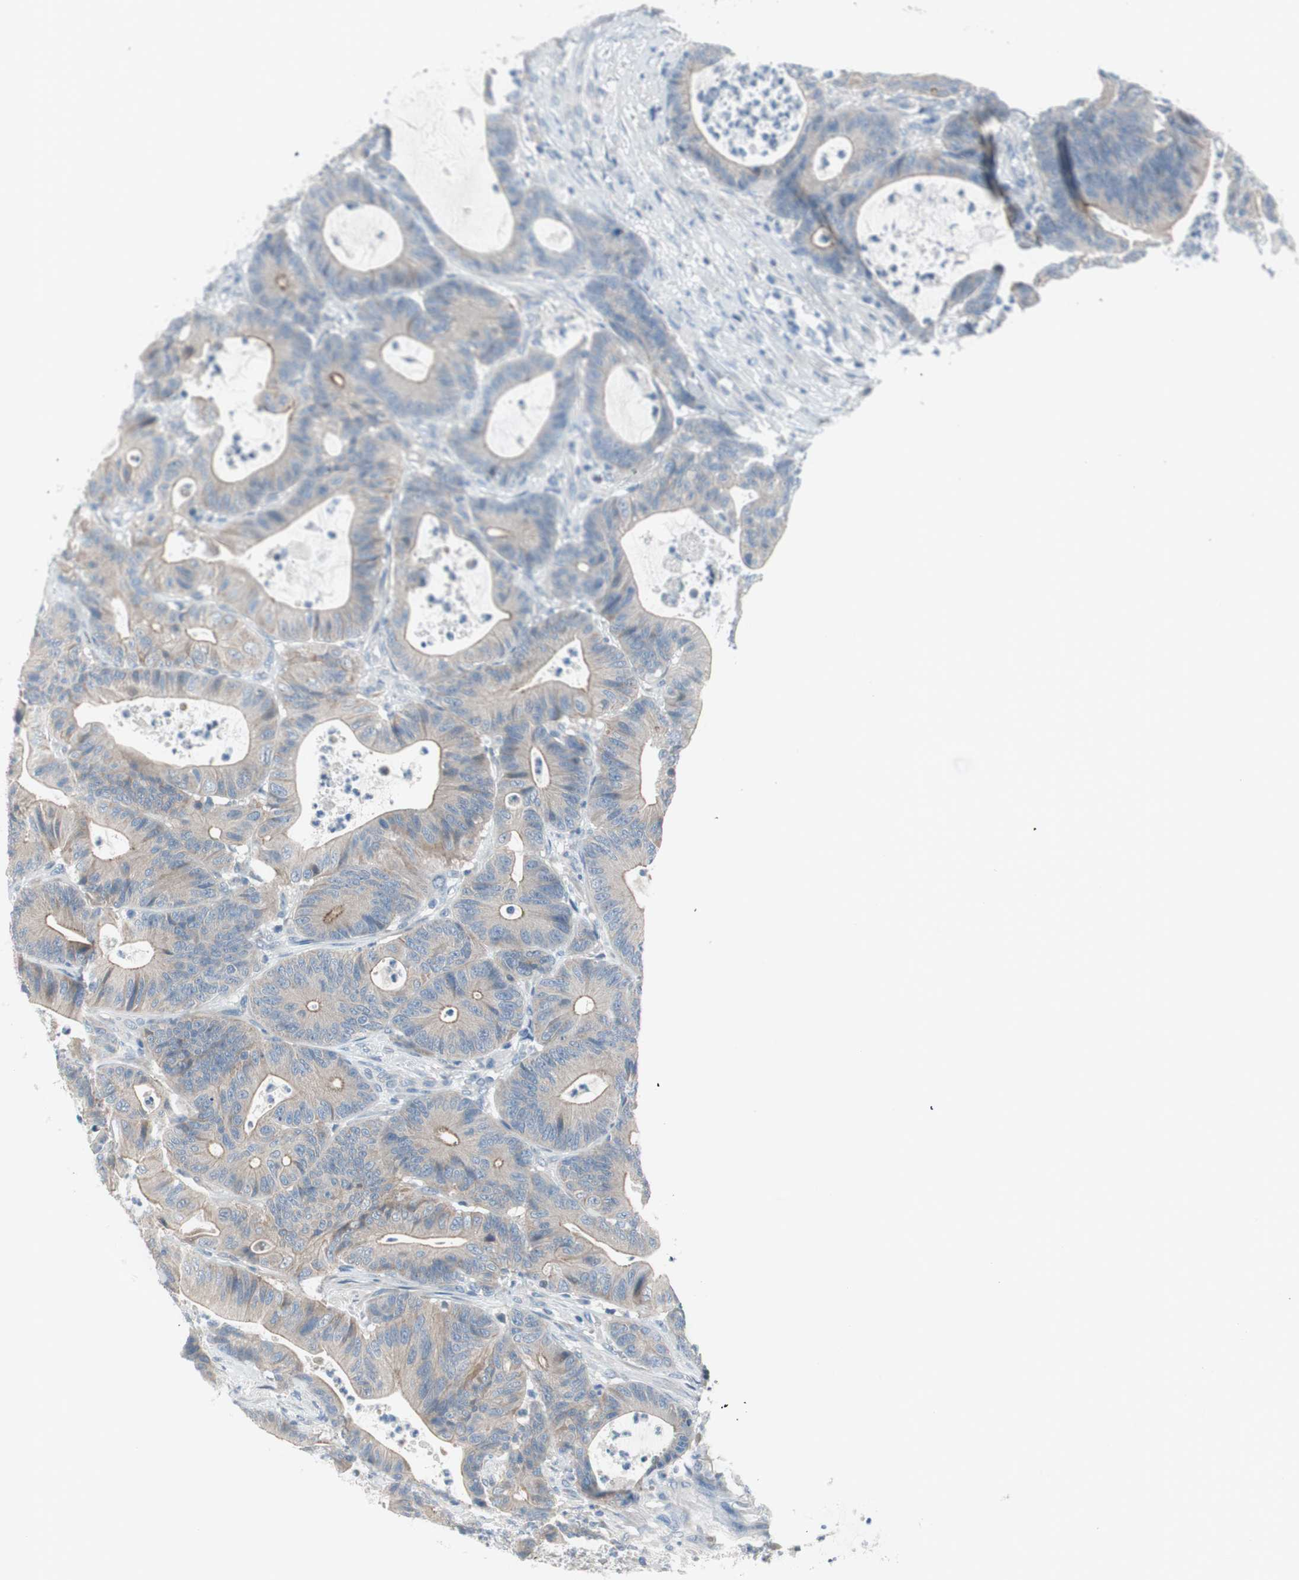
{"staining": {"intensity": "weak", "quantity": "<25%", "location": "cytoplasmic/membranous"}, "tissue": "colorectal cancer", "cell_type": "Tumor cells", "image_type": "cancer", "snomed": [{"axis": "morphology", "description": "Adenocarcinoma, NOS"}, {"axis": "topography", "description": "Colon"}], "caption": "IHC image of colorectal adenocarcinoma stained for a protein (brown), which shows no positivity in tumor cells. (Brightfield microscopy of DAB immunohistochemistry at high magnification).", "gene": "PRRG4", "patient": {"sex": "female", "age": 84}}